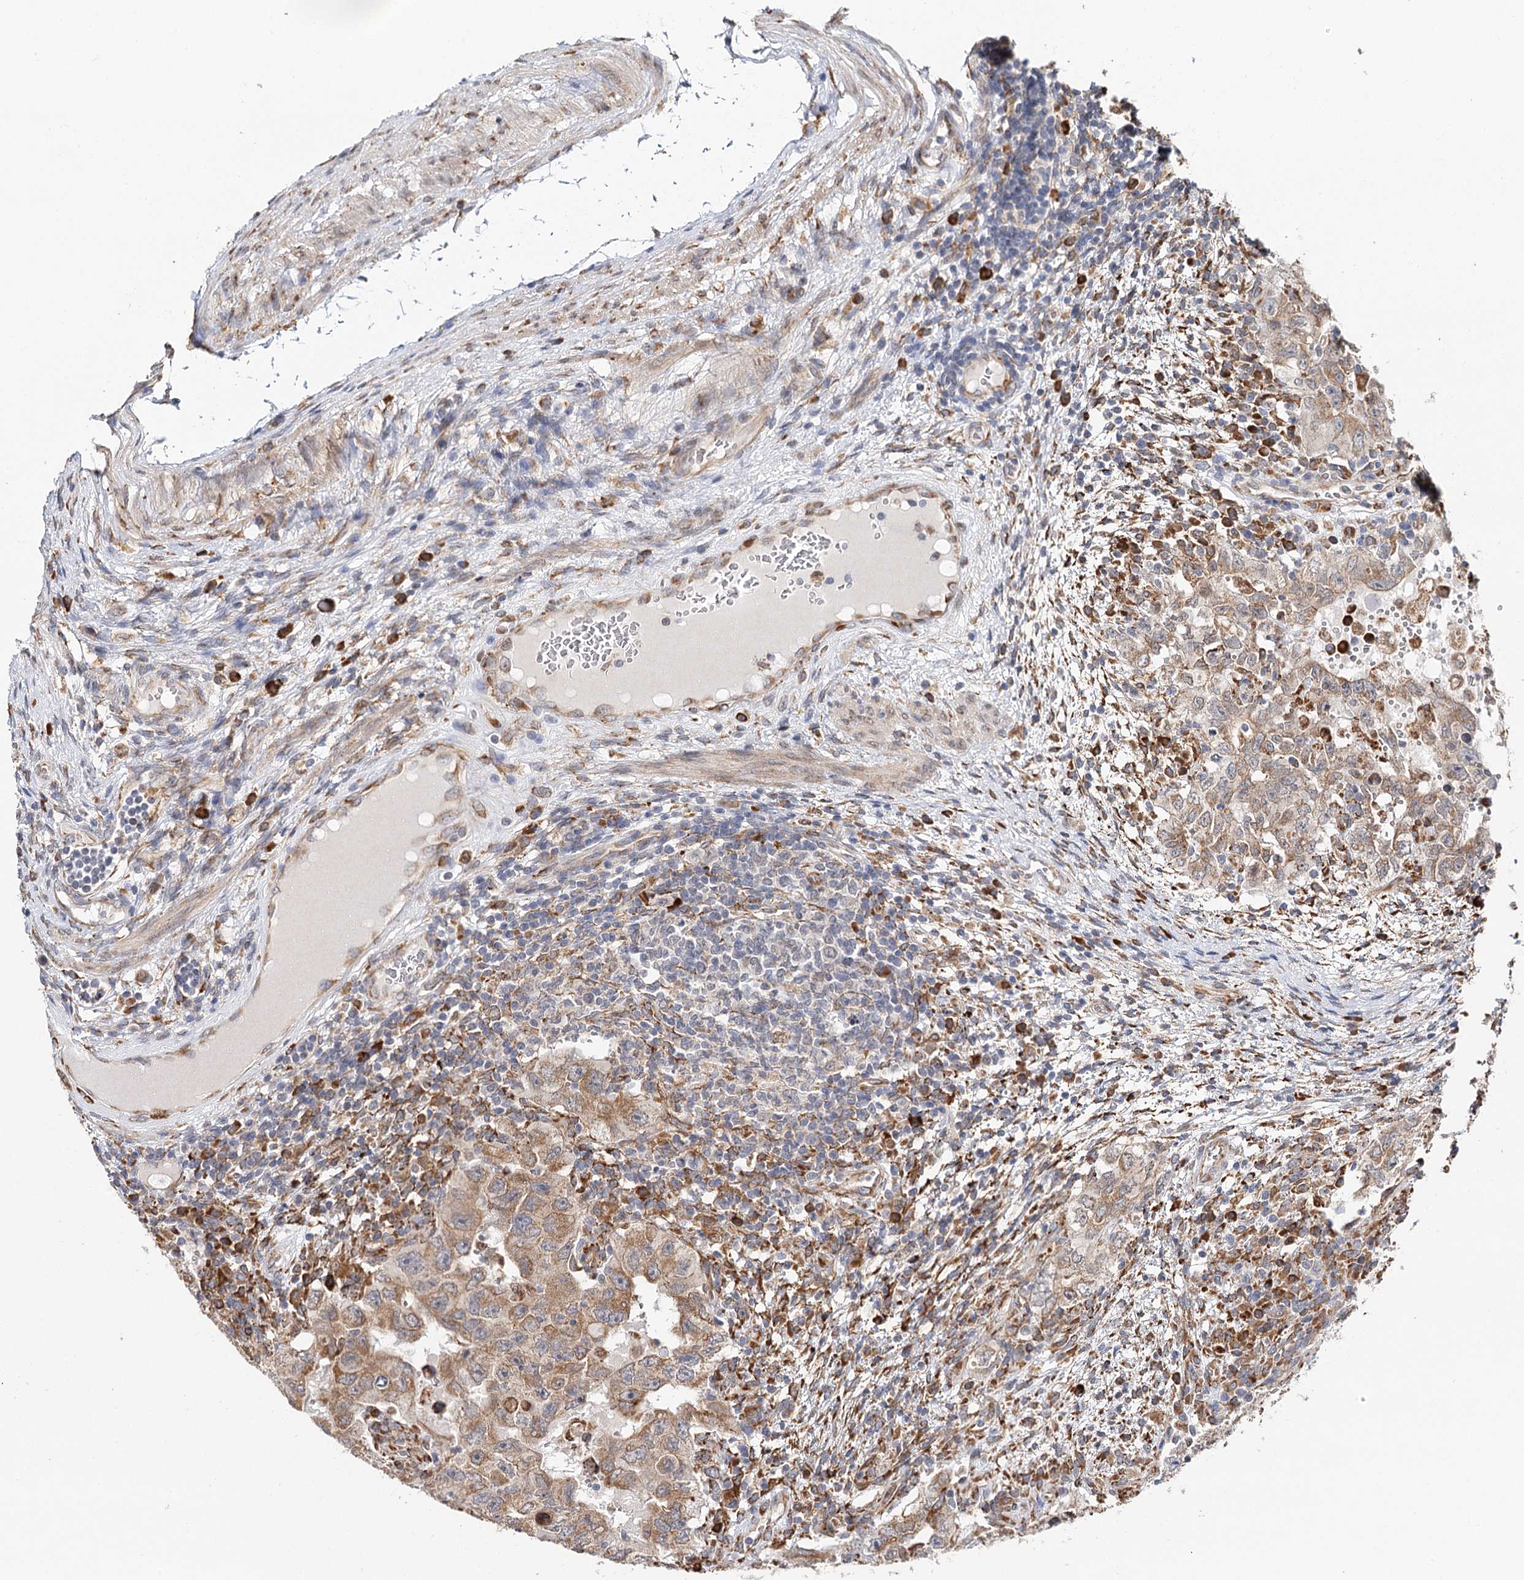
{"staining": {"intensity": "moderate", "quantity": ">75%", "location": "cytoplasmic/membranous"}, "tissue": "testis cancer", "cell_type": "Tumor cells", "image_type": "cancer", "snomed": [{"axis": "morphology", "description": "Carcinoma, Embryonal, NOS"}, {"axis": "topography", "description": "Testis"}], "caption": "Brown immunohistochemical staining in testis cancer (embryonal carcinoma) shows moderate cytoplasmic/membranous expression in approximately >75% of tumor cells.", "gene": "VEGFA", "patient": {"sex": "male", "age": 26}}